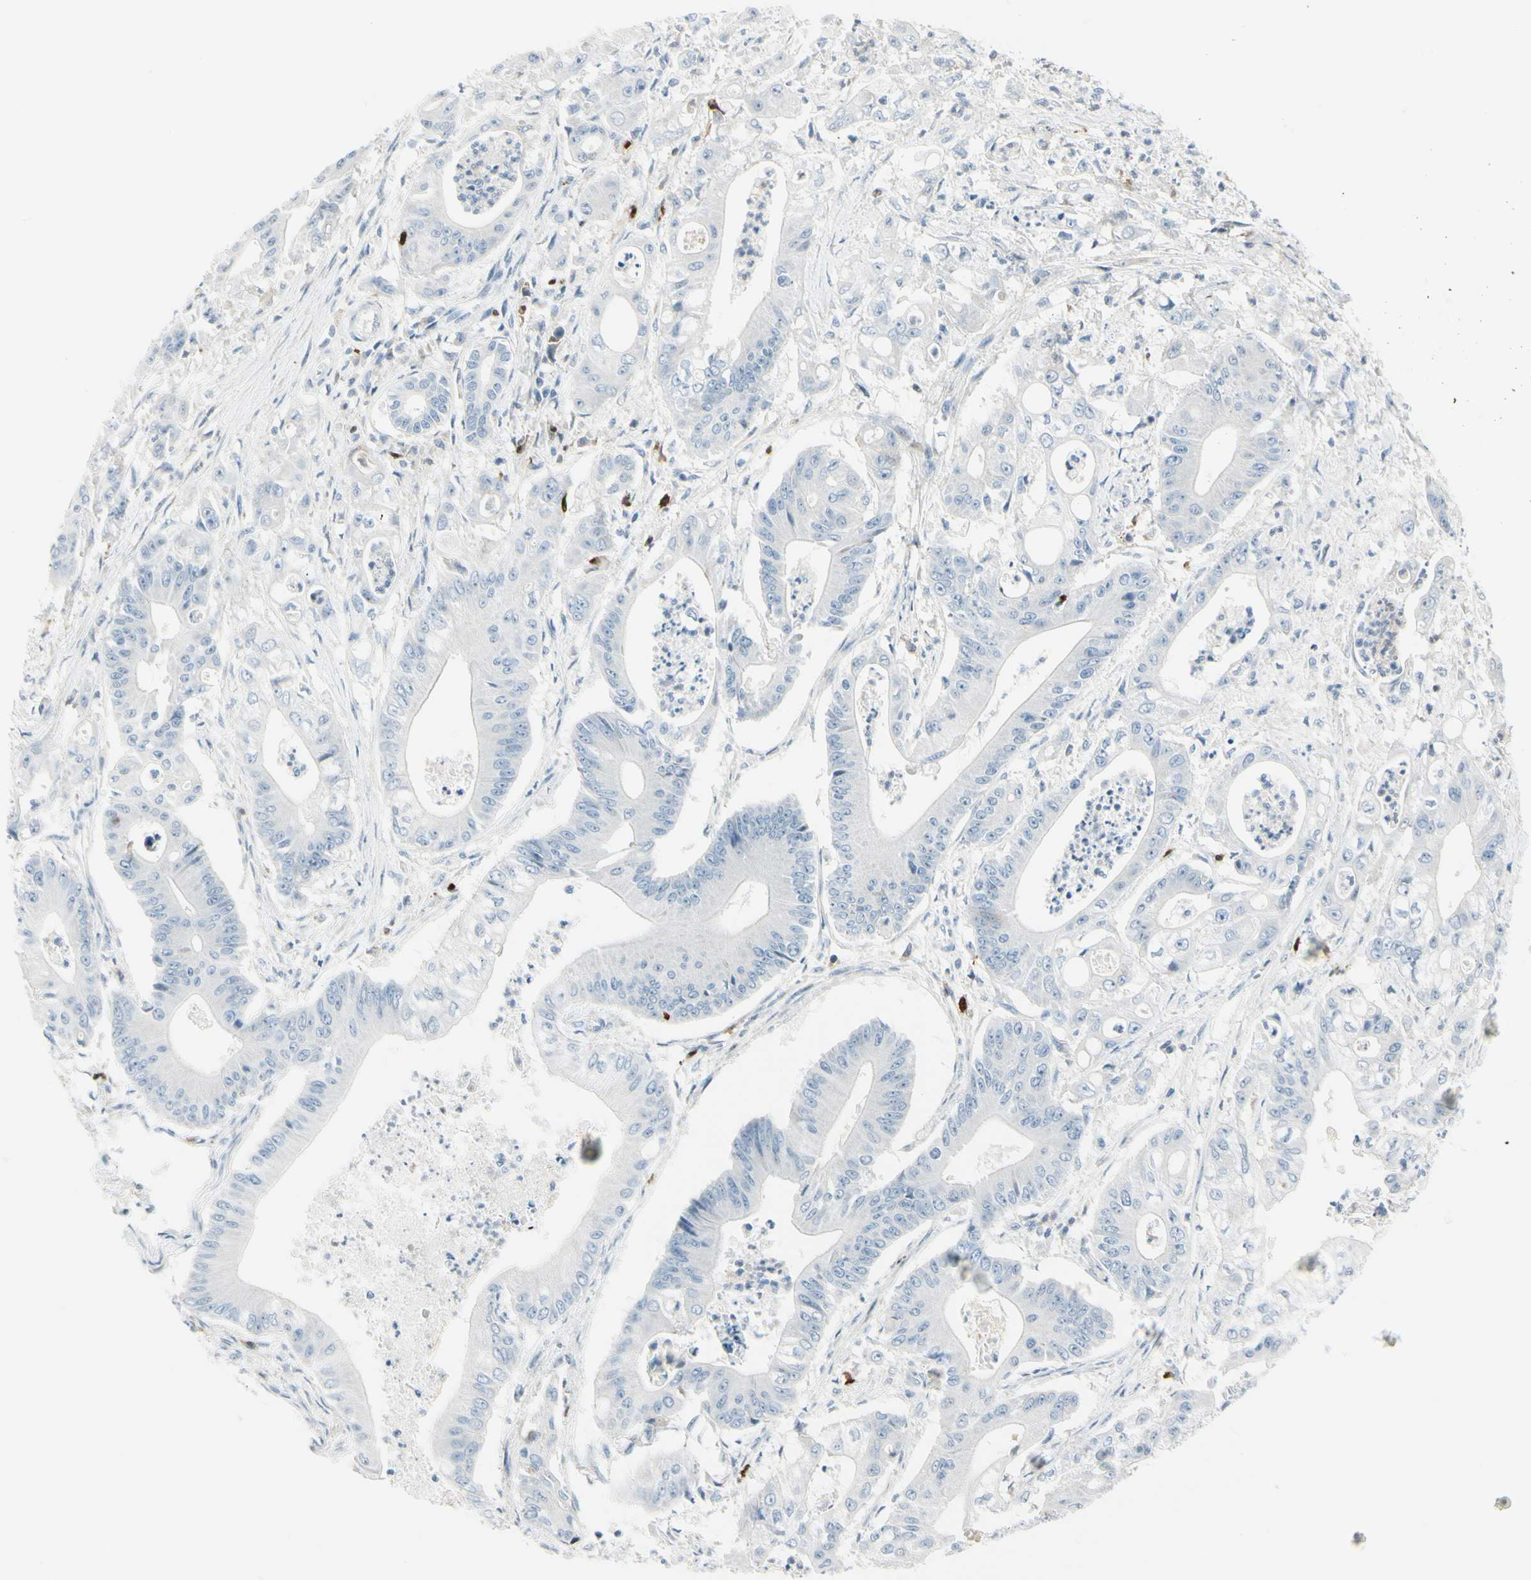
{"staining": {"intensity": "negative", "quantity": "none", "location": "none"}, "tissue": "pancreatic cancer", "cell_type": "Tumor cells", "image_type": "cancer", "snomed": [{"axis": "morphology", "description": "Normal tissue, NOS"}, {"axis": "topography", "description": "Lymph node"}], "caption": "A high-resolution photomicrograph shows immunohistochemistry staining of pancreatic cancer, which demonstrates no significant staining in tumor cells.", "gene": "TRAF1", "patient": {"sex": "male", "age": 62}}